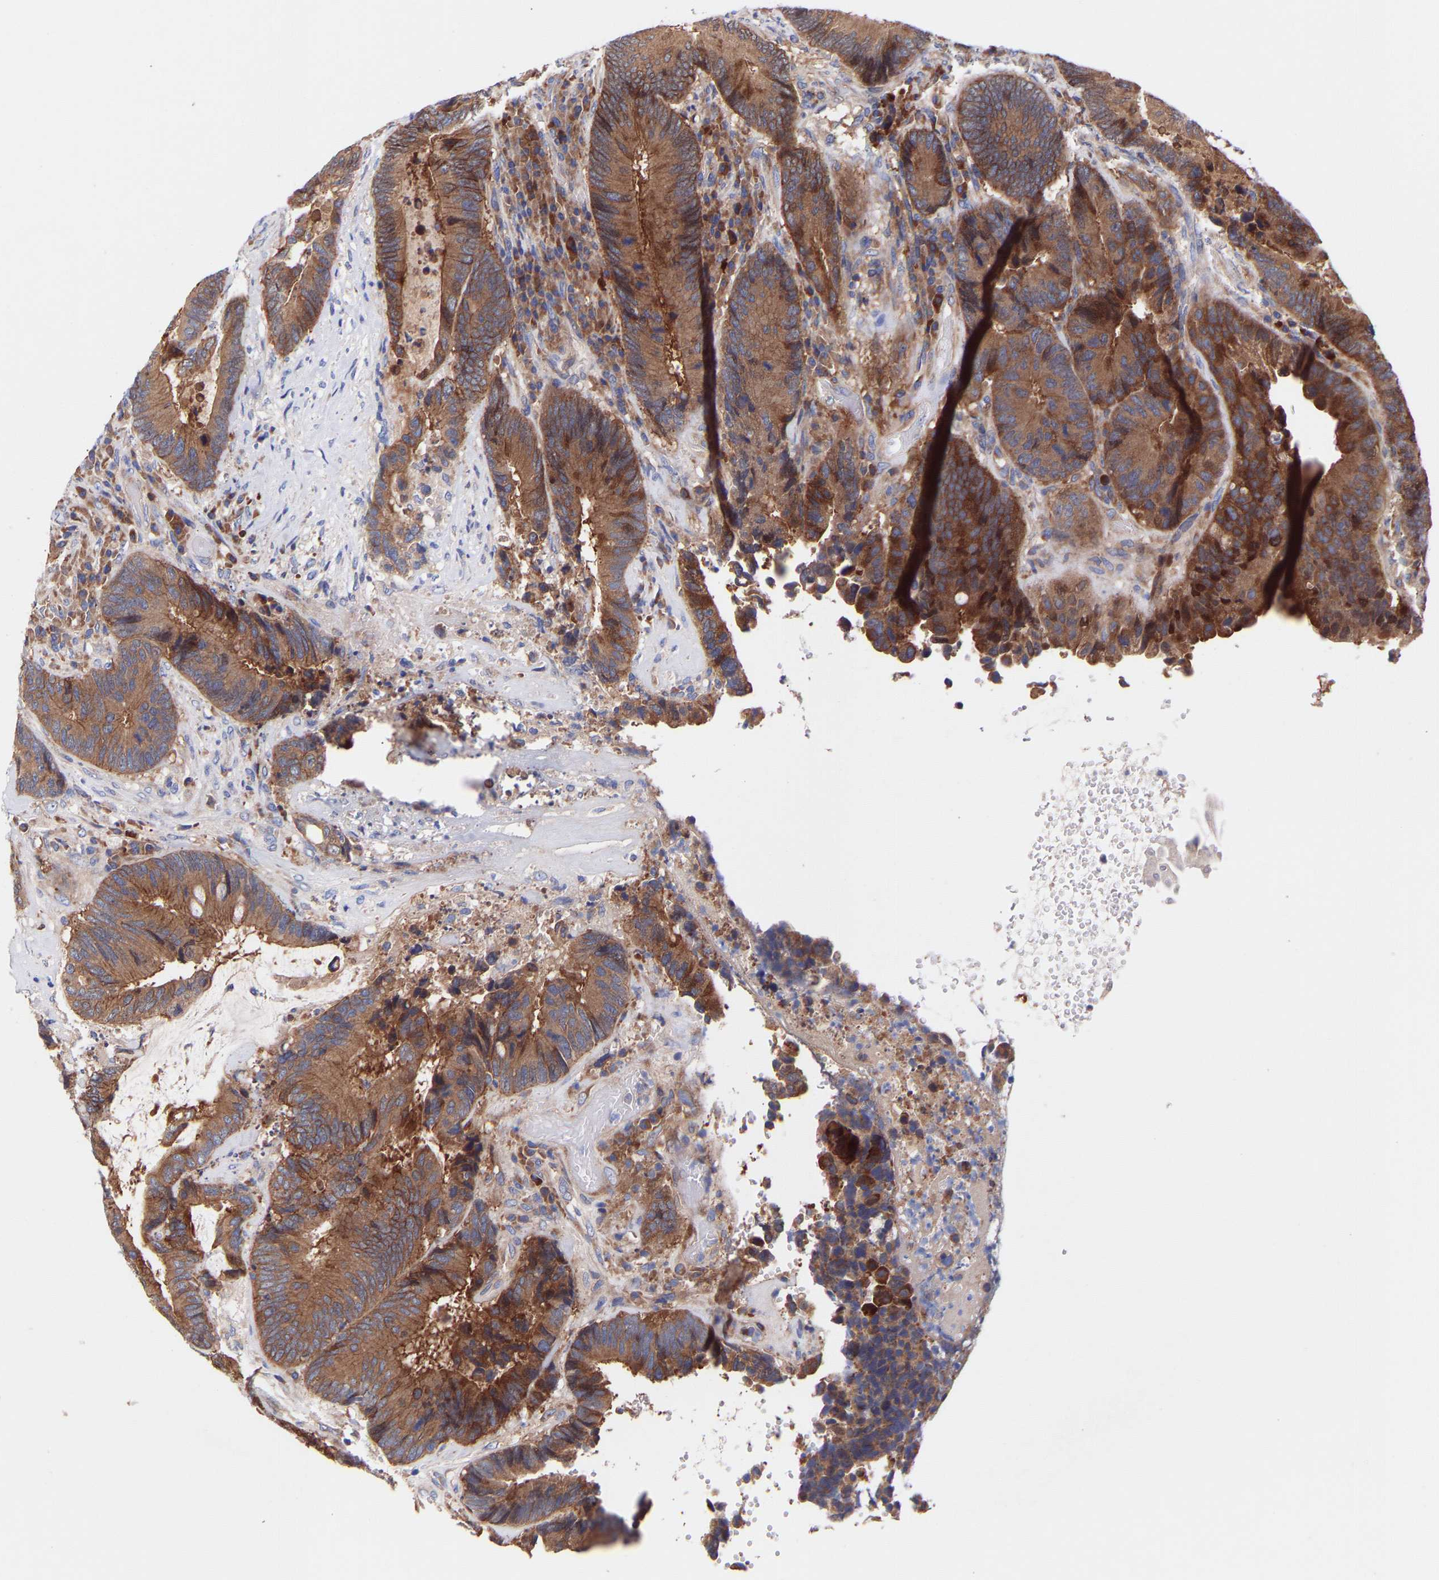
{"staining": {"intensity": "strong", "quantity": ">75%", "location": "cytoplasmic/membranous"}, "tissue": "colorectal cancer", "cell_type": "Tumor cells", "image_type": "cancer", "snomed": [{"axis": "morphology", "description": "Adenocarcinoma, NOS"}, {"axis": "topography", "description": "Rectum"}], "caption": "Immunohistochemical staining of colorectal cancer reveals high levels of strong cytoplasmic/membranous protein positivity in approximately >75% of tumor cells. (DAB IHC with brightfield microscopy, high magnification).", "gene": "AIMP2", "patient": {"sex": "female", "age": 89}}